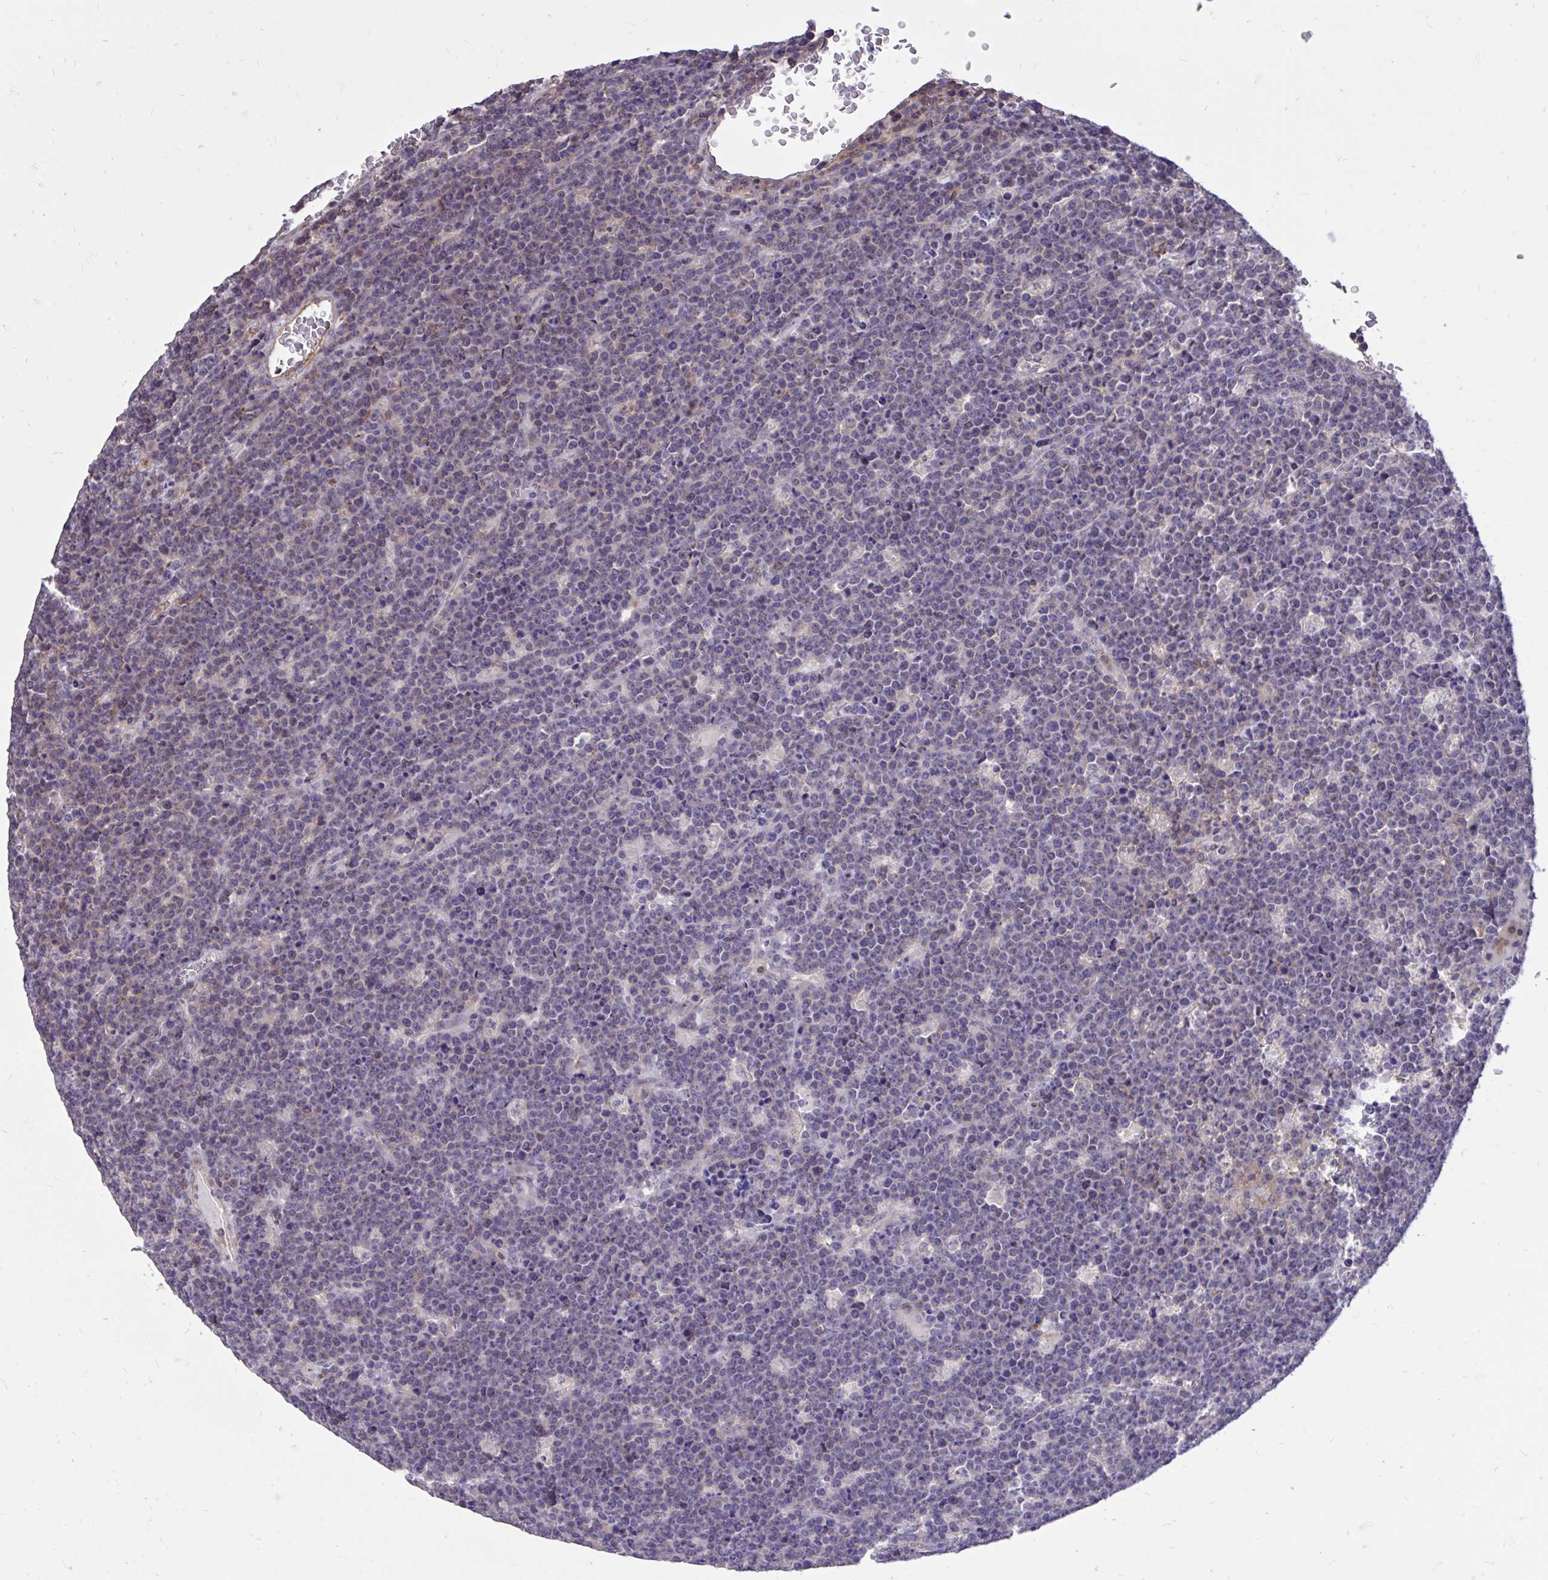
{"staining": {"intensity": "negative", "quantity": "none", "location": "none"}, "tissue": "lymphoma", "cell_type": "Tumor cells", "image_type": "cancer", "snomed": [{"axis": "morphology", "description": "Malignant lymphoma, non-Hodgkin's type, High grade"}, {"axis": "topography", "description": "Ovary"}], "caption": "There is no significant staining in tumor cells of malignant lymphoma, non-Hodgkin's type (high-grade).", "gene": "IGFL2", "patient": {"sex": "female", "age": 56}}